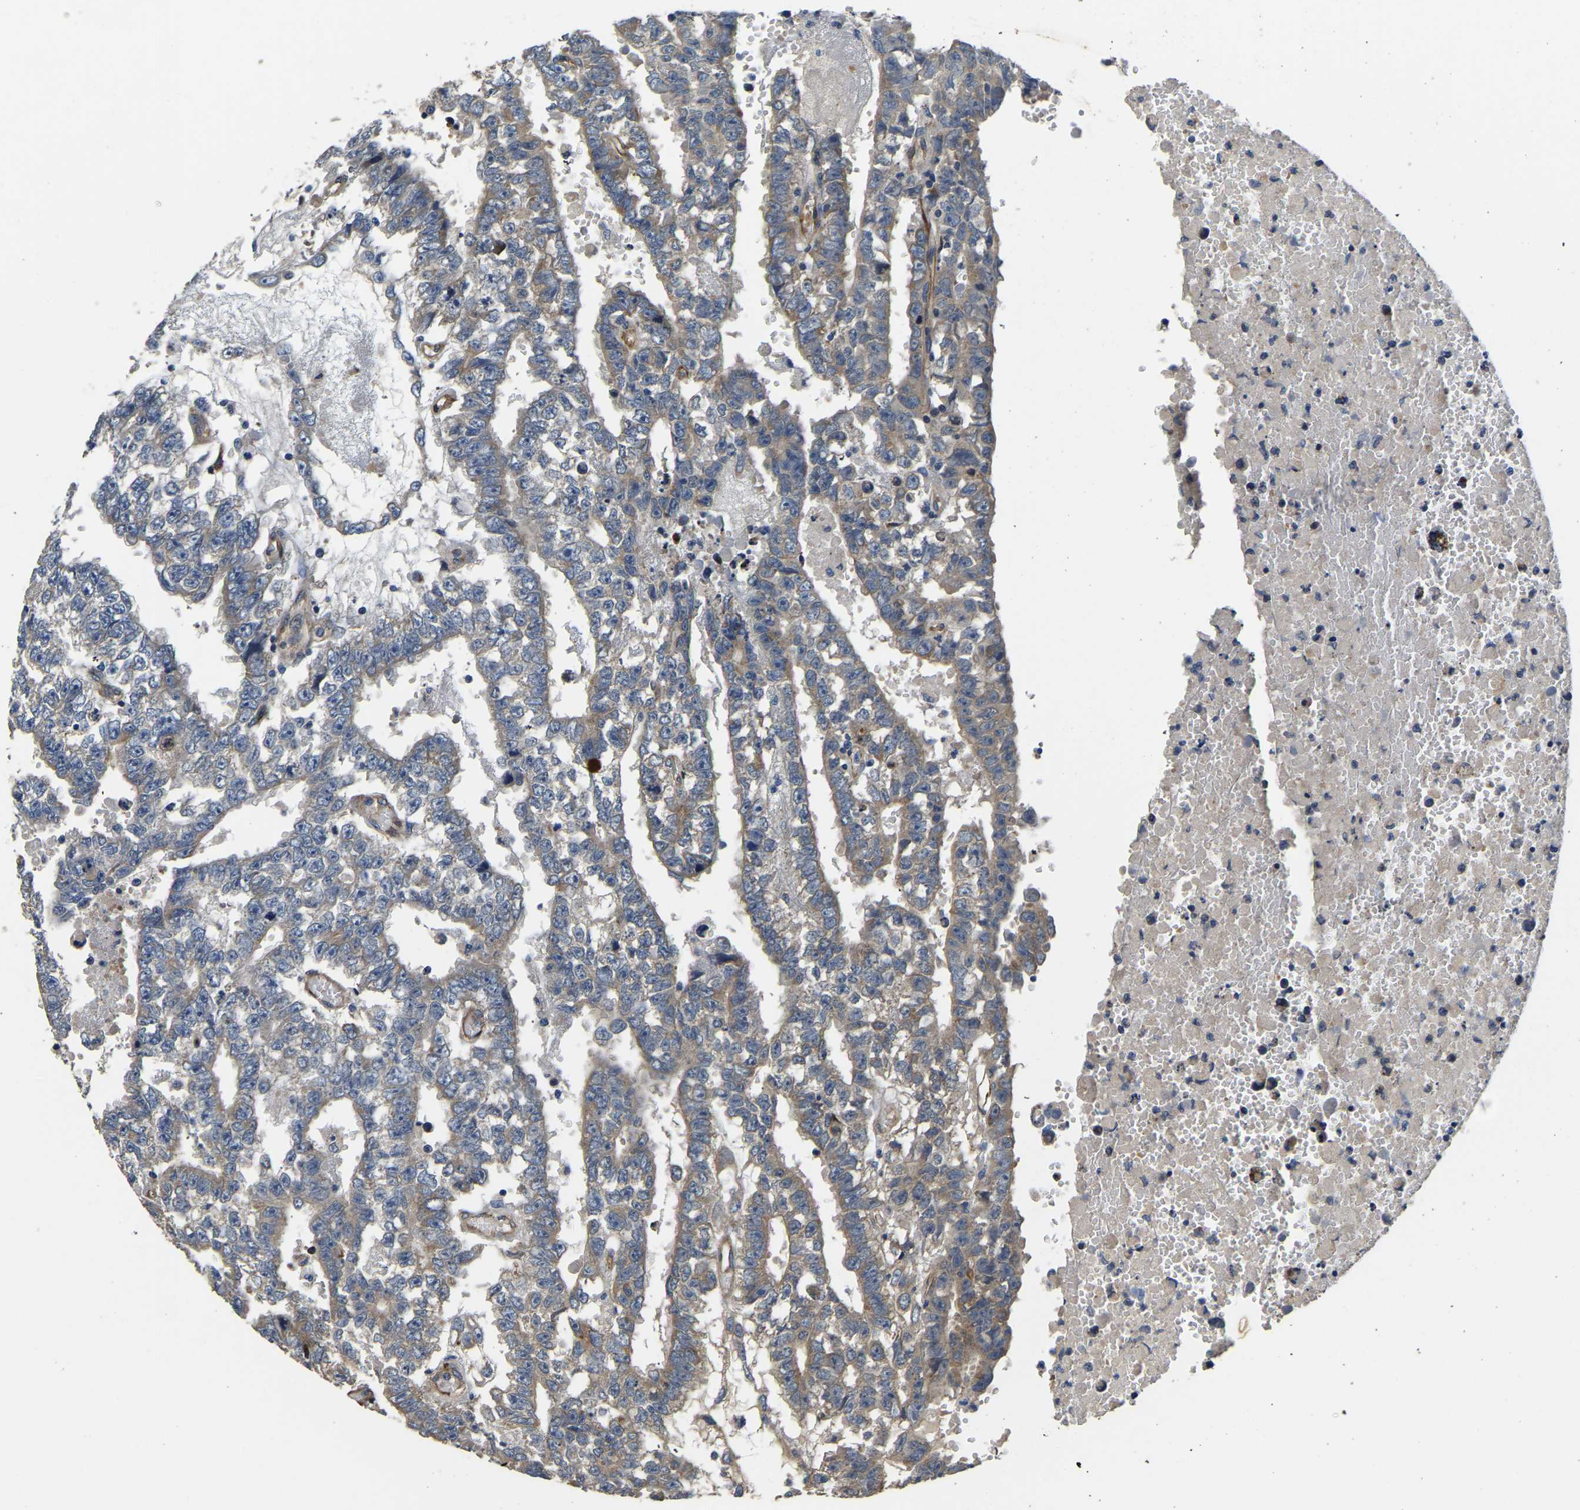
{"staining": {"intensity": "moderate", "quantity": "25%-75%", "location": "cytoplasmic/membranous"}, "tissue": "testis cancer", "cell_type": "Tumor cells", "image_type": "cancer", "snomed": [{"axis": "morphology", "description": "Carcinoma, Embryonal, NOS"}, {"axis": "topography", "description": "Testis"}], "caption": "Embryonal carcinoma (testis) was stained to show a protein in brown. There is medium levels of moderate cytoplasmic/membranous positivity in about 25%-75% of tumor cells.", "gene": "RNF39", "patient": {"sex": "male", "age": 25}}